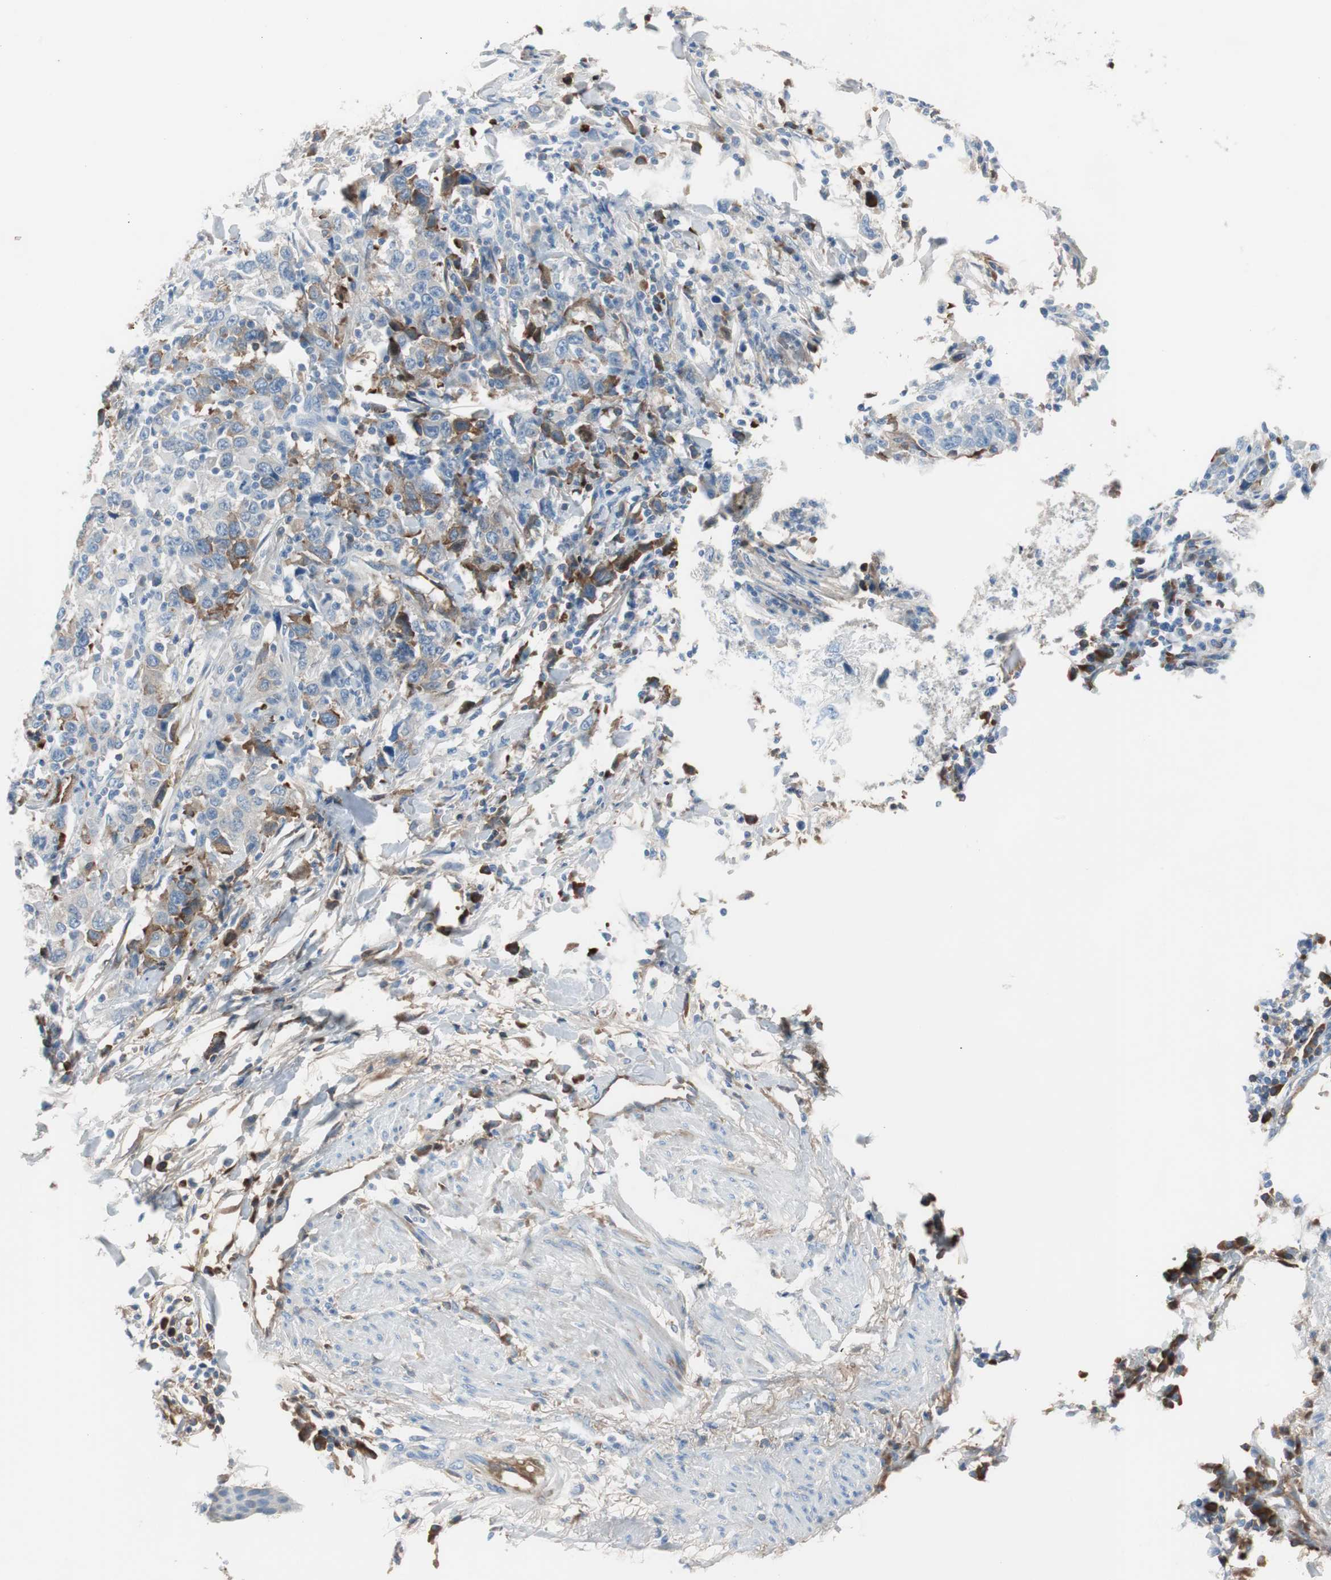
{"staining": {"intensity": "moderate", "quantity": "25%-75%", "location": "cytoplasmic/membranous"}, "tissue": "urothelial cancer", "cell_type": "Tumor cells", "image_type": "cancer", "snomed": [{"axis": "morphology", "description": "Urothelial carcinoma, High grade"}, {"axis": "topography", "description": "Urinary bladder"}], "caption": "High-grade urothelial carcinoma was stained to show a protein in brown. There is medium levels of moderate cytoplasmic/membranous expression in approximately 25%-75% of tumor cells.", "gene": "SERPINF1", "patient": {"sex": "male", "age": 61}}